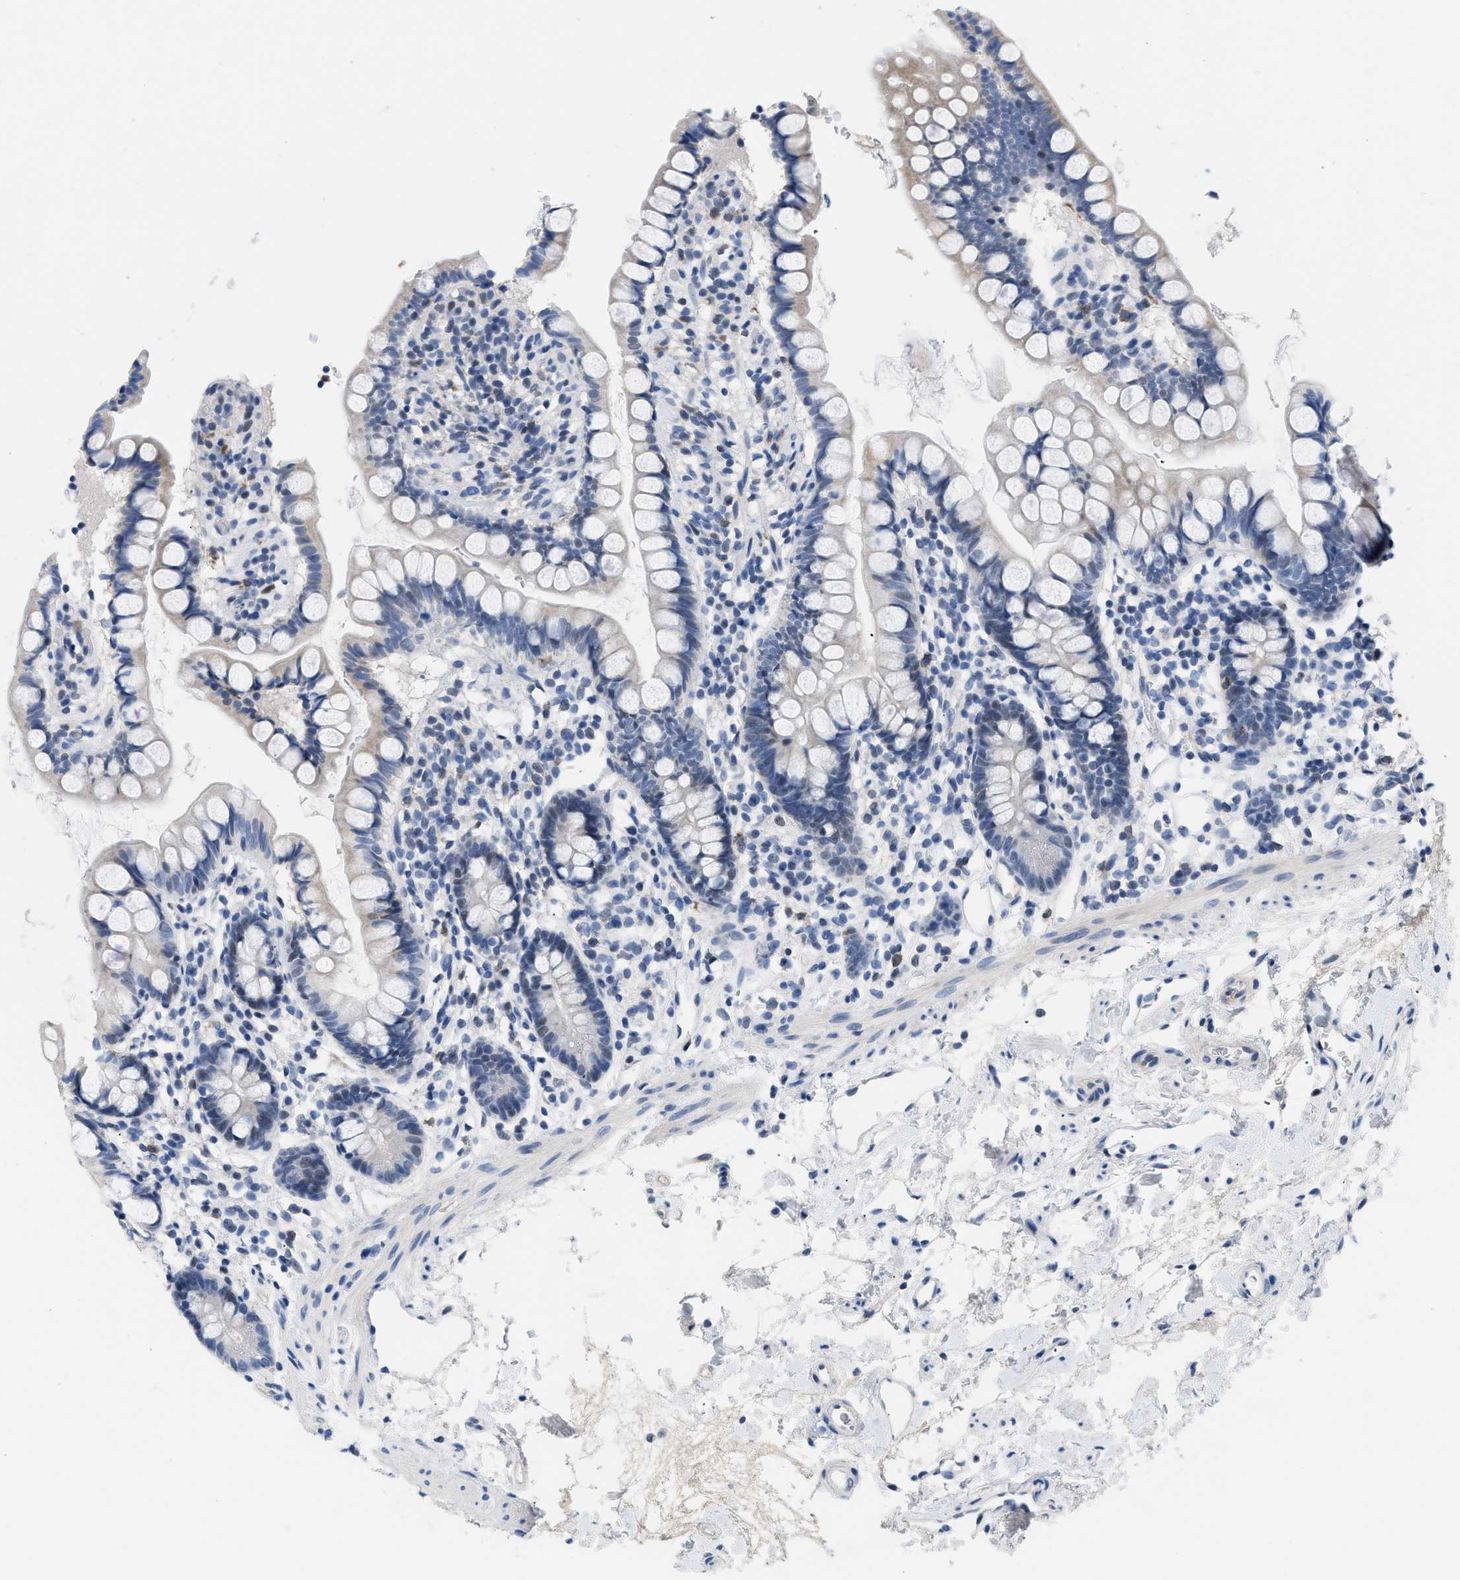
{"staining": {"intensity": "negative", "quantity": "none", "location": "none"}, "tissue": "small intestine", "cell_type": "Glandular cells", "image_type": "normal", "snomed": [{"axis": "morphology", "description": "Normal tissue, NOS"}, {"axis": "topography", "description": "Small intestine"}], "caption": "Normal small intestine was stained to show a protein in brown. There is no significant staining in glandular cells. (DAB immunohistochemistry, high magnification).", "gene": "BOLL", "patient": {"sex": "female", "age": 84}}